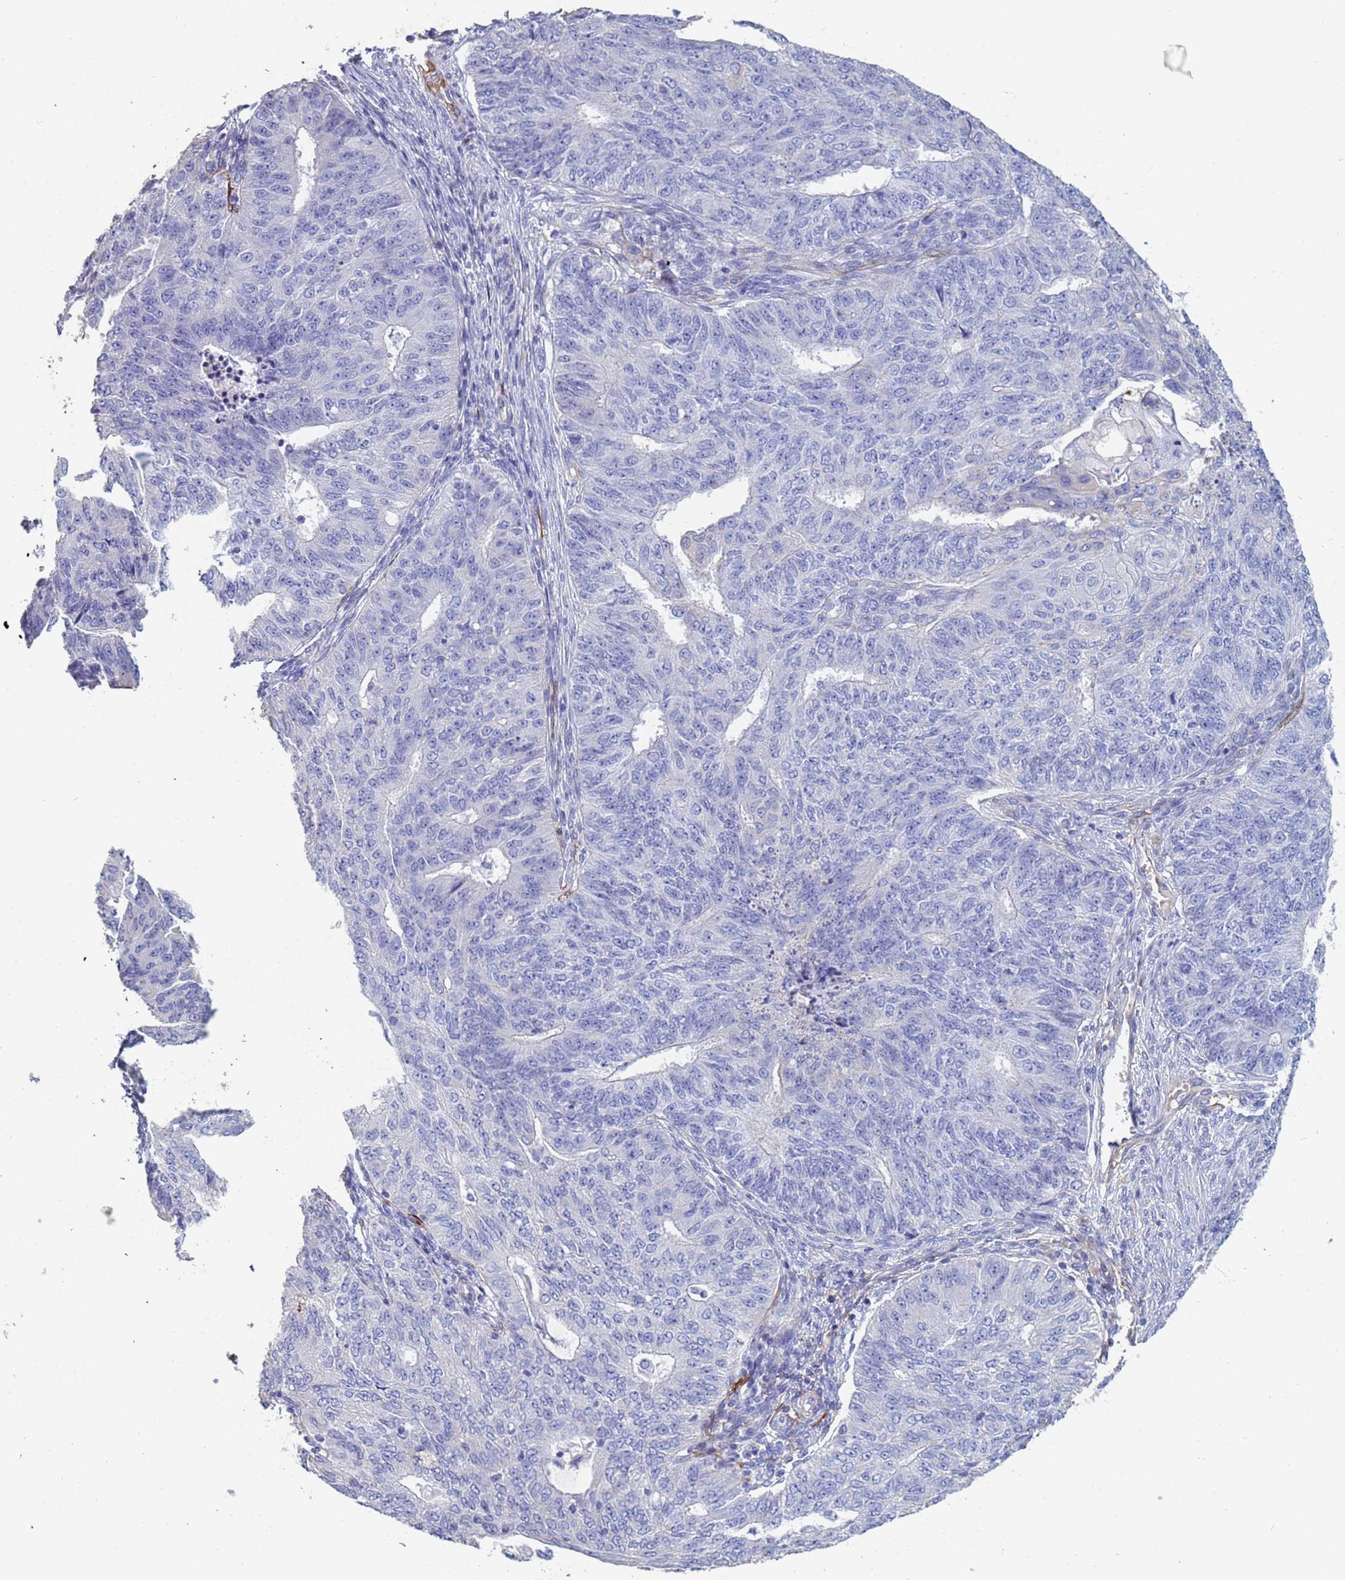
{"staining": {"intensity": "negative", "quantity": "none", "location": "none"}, "tissue": "endometrial cancer", "cell_type": "Tumor cells", "image_type": "cancer", "snomed": [{"axis": "morphology", "description": "Adenocarcinoma, NOS"}, {"axis": "topography", "description": "Endometrium"}], "caption": "Adenocarcinoma (endometrial) was stained to show a protein in brown. There is no significant expression in tumor cells. (DAB immunohistochemistry (IHC), high magnification).", "gene": "ABCA8", "patient": {"sex": "female", "age": 32}}